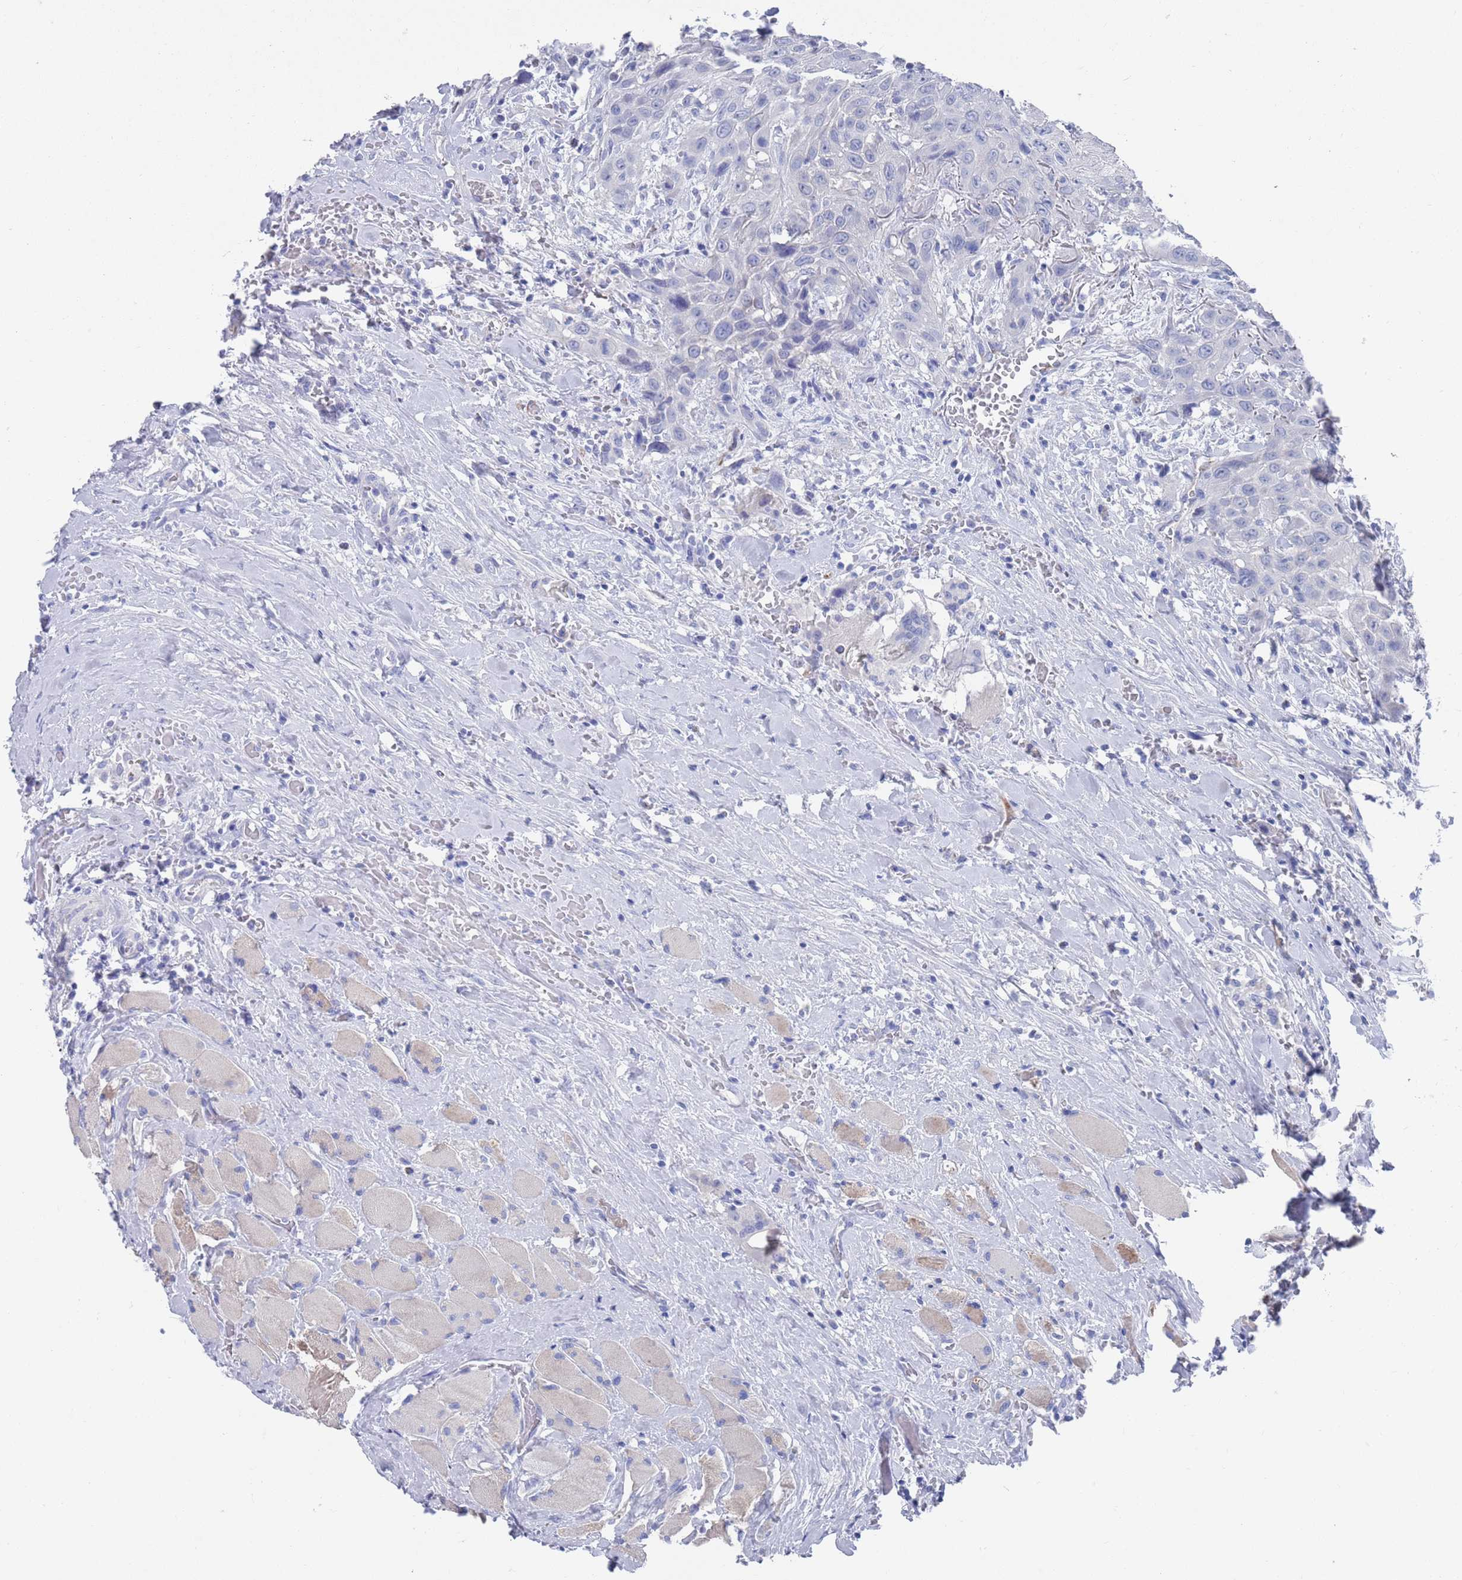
{"staining": {"intensity": "negative", "quantity": "none", "location": "none"}, "tissue": "head and neck cancer", "cell_type": "Tumor cells", "image_type": "cancer", "snomed": [{"axis": "morphology", "description": "Squamous cell carcinoma, NOS"}, {"axis": "topography", "description": "Head-Neck"}], "caption": "Head and neck squamous cell carcinoma was stained to show a protein in brown. There is no significant expression in tumor cells. (DAB (3,3'-diaminobenzidine) immunohistochemistry (IHC) visualized using brightfield microscopy, high magnification).", "gene": "MTMR2", "patient": {"sex": "male", "age": 81}}